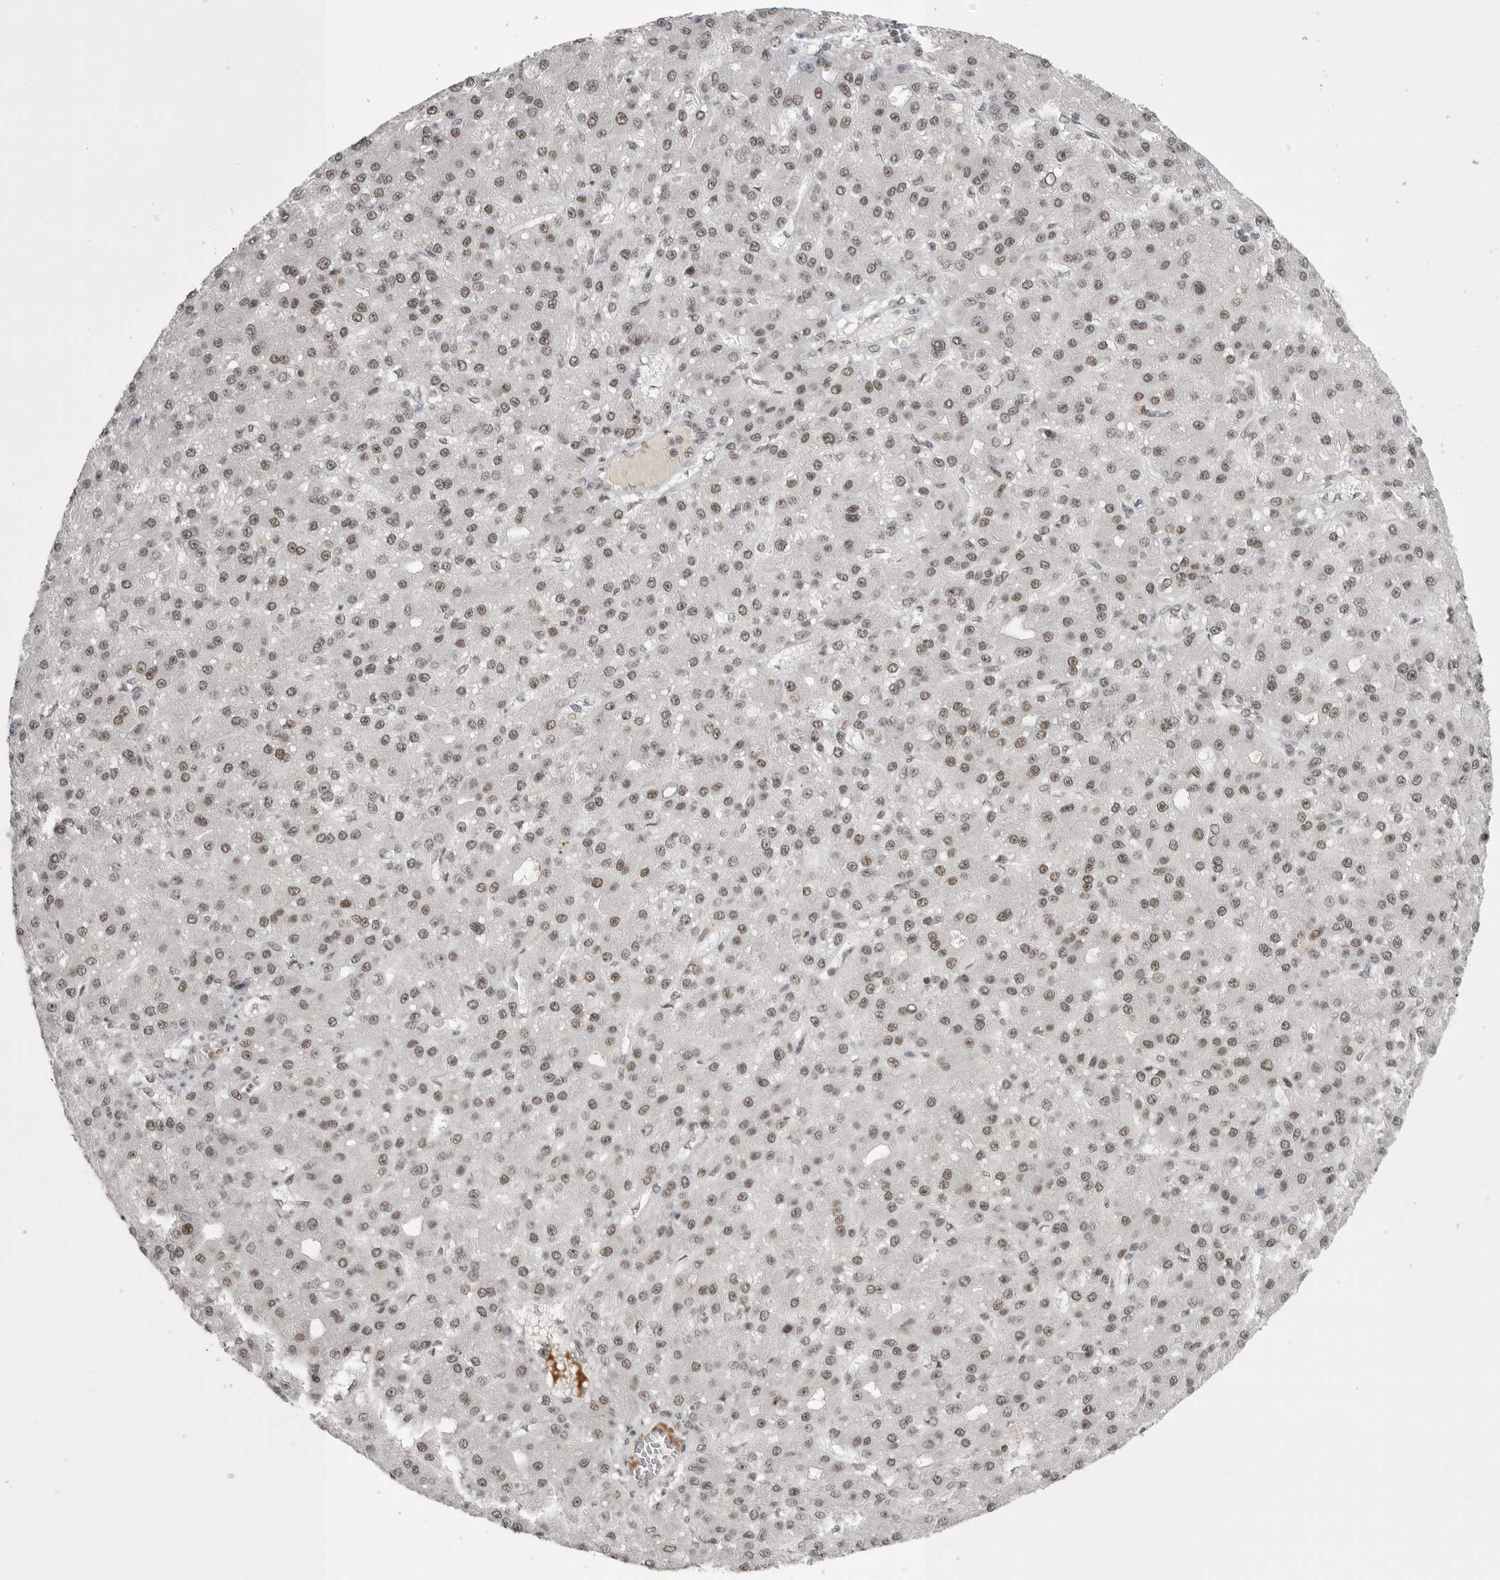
{"staining": {"intensity": "weak", "quantity": ">75%", "location": "nuclear"}, "tissue": "liver cancer", "cell_type": "Tumor cells", "image_type": "cancer", "snomed": [{"axis": "morphology", "description": "Carcinoma, Hepatocellular, NOS"}, {"axis": "topography", "description": "Liver"}], "caption": "Immunohistochemical staining of liver cancer (hepatocellular carcinoma) displays low levels of weak nuclear protein staining in approximately >75% of tumor cells.", "gene": "POU5F1", "patient": {"sex": "male", "age": 67}}